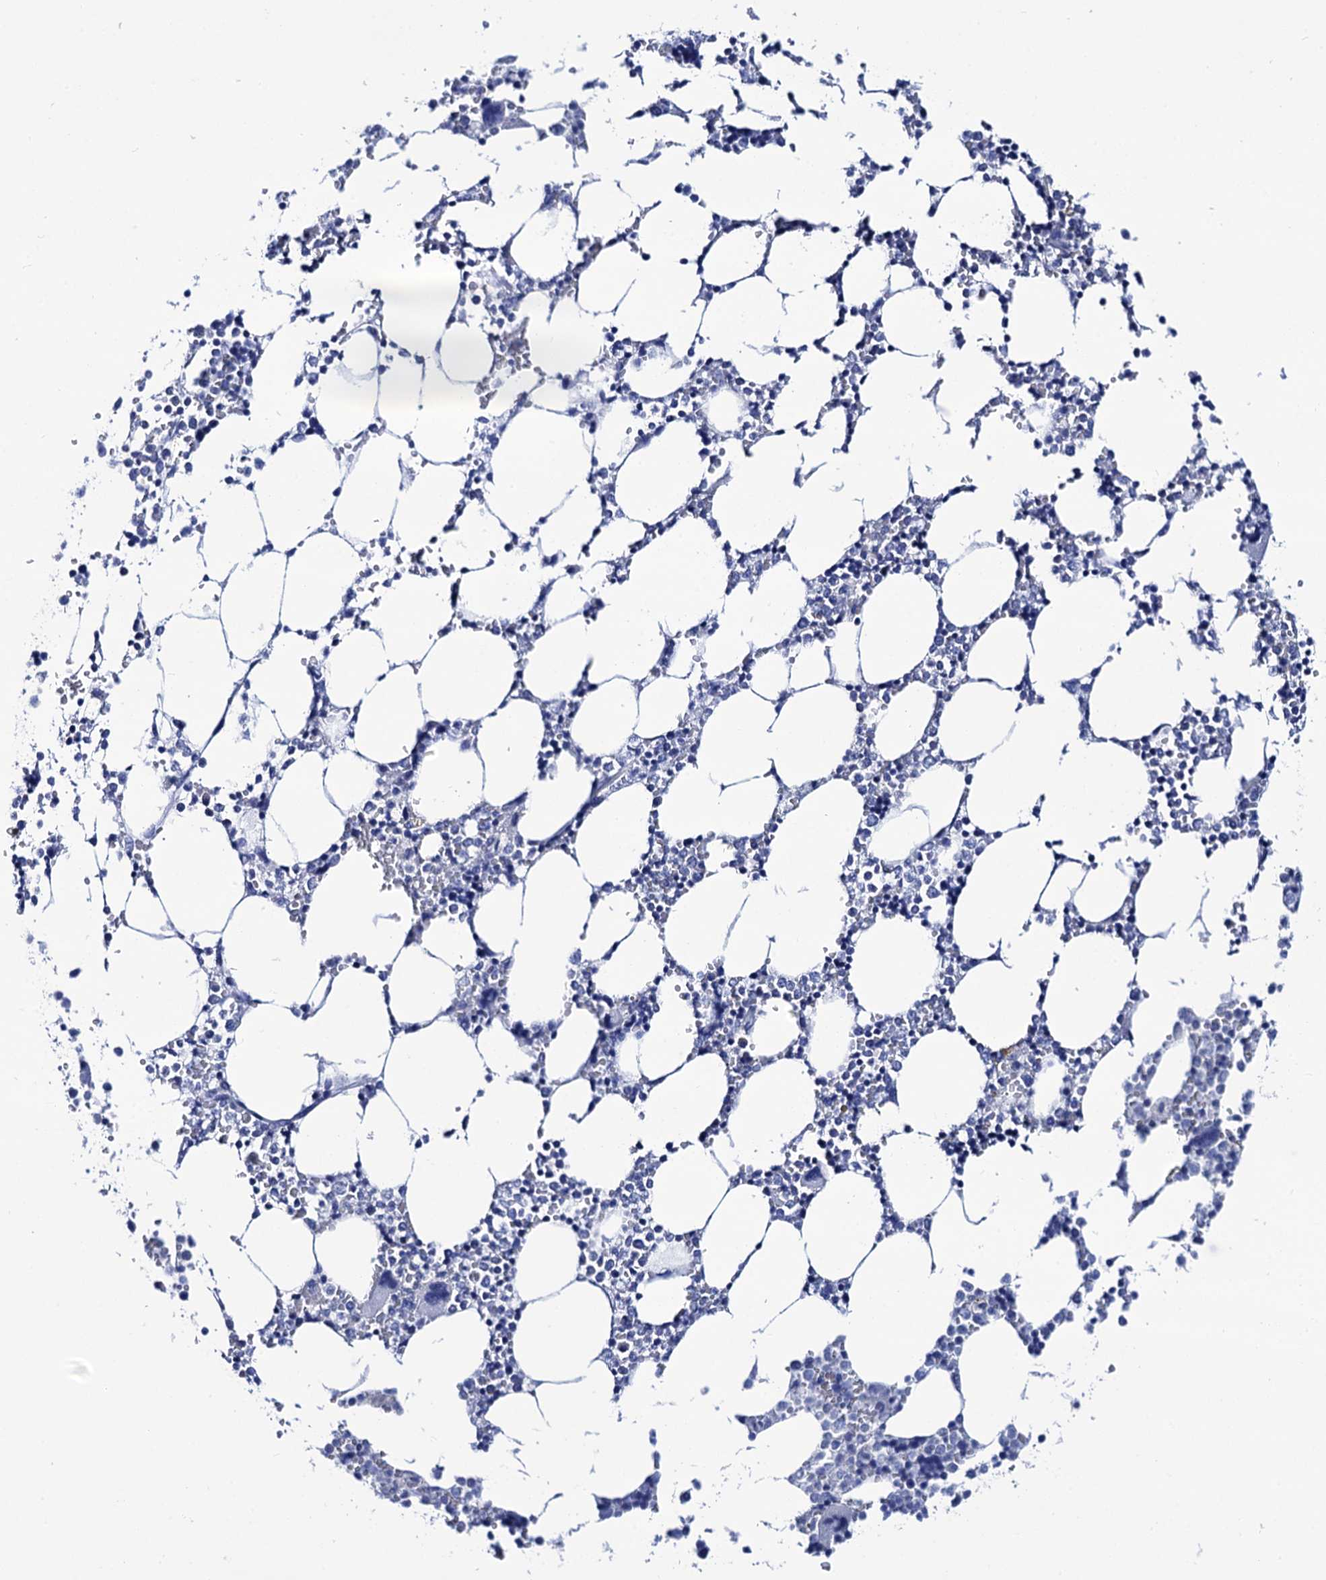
{"staining": {"intensity": "negative", "quantity": "none", "location": "none"}, "tissue": "bone marrow", "cell_type": "Hematopoietic cells", "image_type": "normal", "snomed": [{"axis": "morphology", "description": "Normal tissue, NOS"}, {"axis": "topography", "description": "Bone marrow"}], "caption": "An image of human bone marrow is negative for staining in hematopoietic cells. (IHC, brightfield microscopy, high magnification).", "gene": "RAB3IP", "patient": {"sex": "male", "age": 64}}